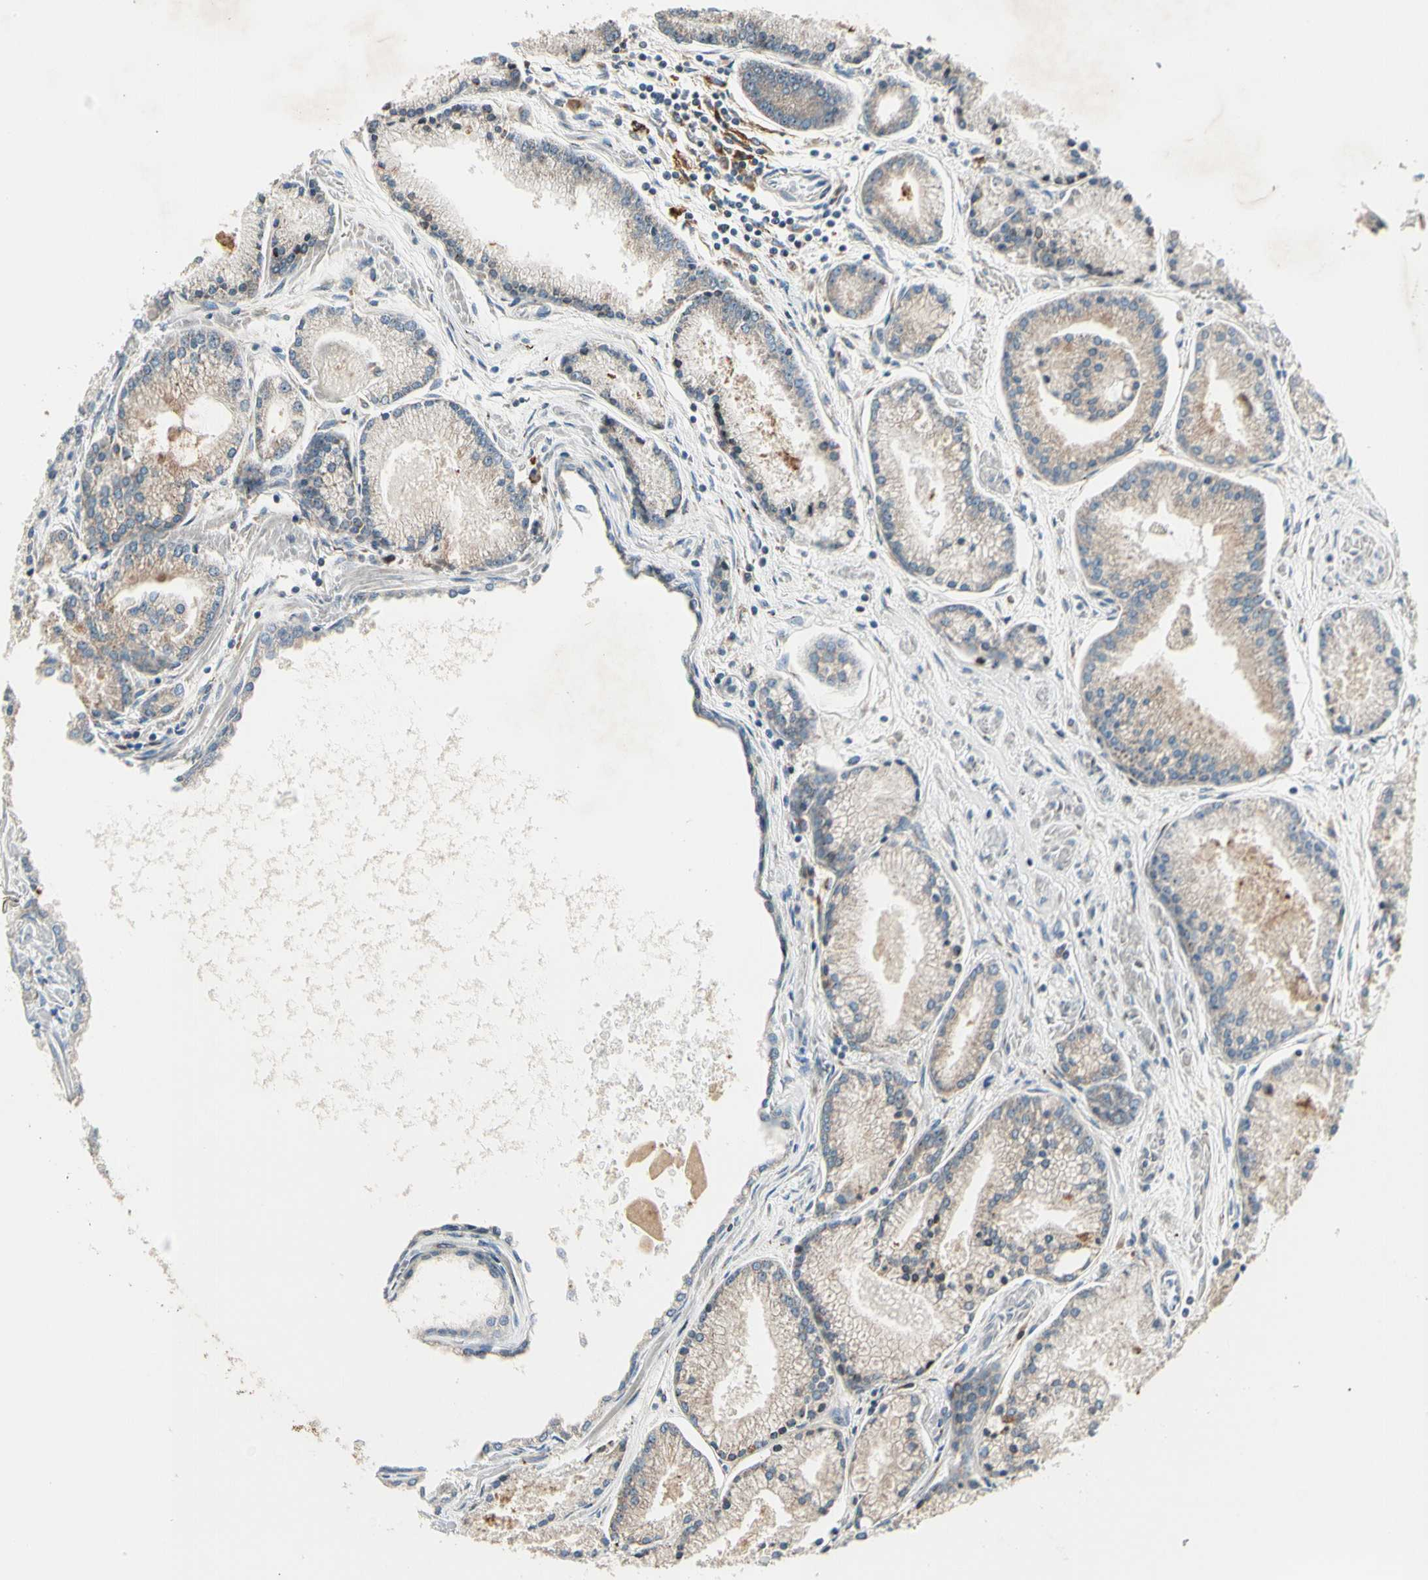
{"staining": {"intensity": "weak", "quantity": ">75%", "location": "cytoplasmic/membranous"}, "tissue": "prostate cancer", "cell_type": "Tumor cells", "image_type": "cancer", "snomed": [{"axis": "morphology", "description": "Adenocarcinoma, High grade"}, {"axis": "topography", "description": "Prostate"}], "caption": "A brown stain labels weak cytoplasmic/membranous positivity of a protein in human prostate high-grade adenocarcinoma tumor cells.", "gene": "MRPL9", "patient": {"sex": "male", "age": 61}}